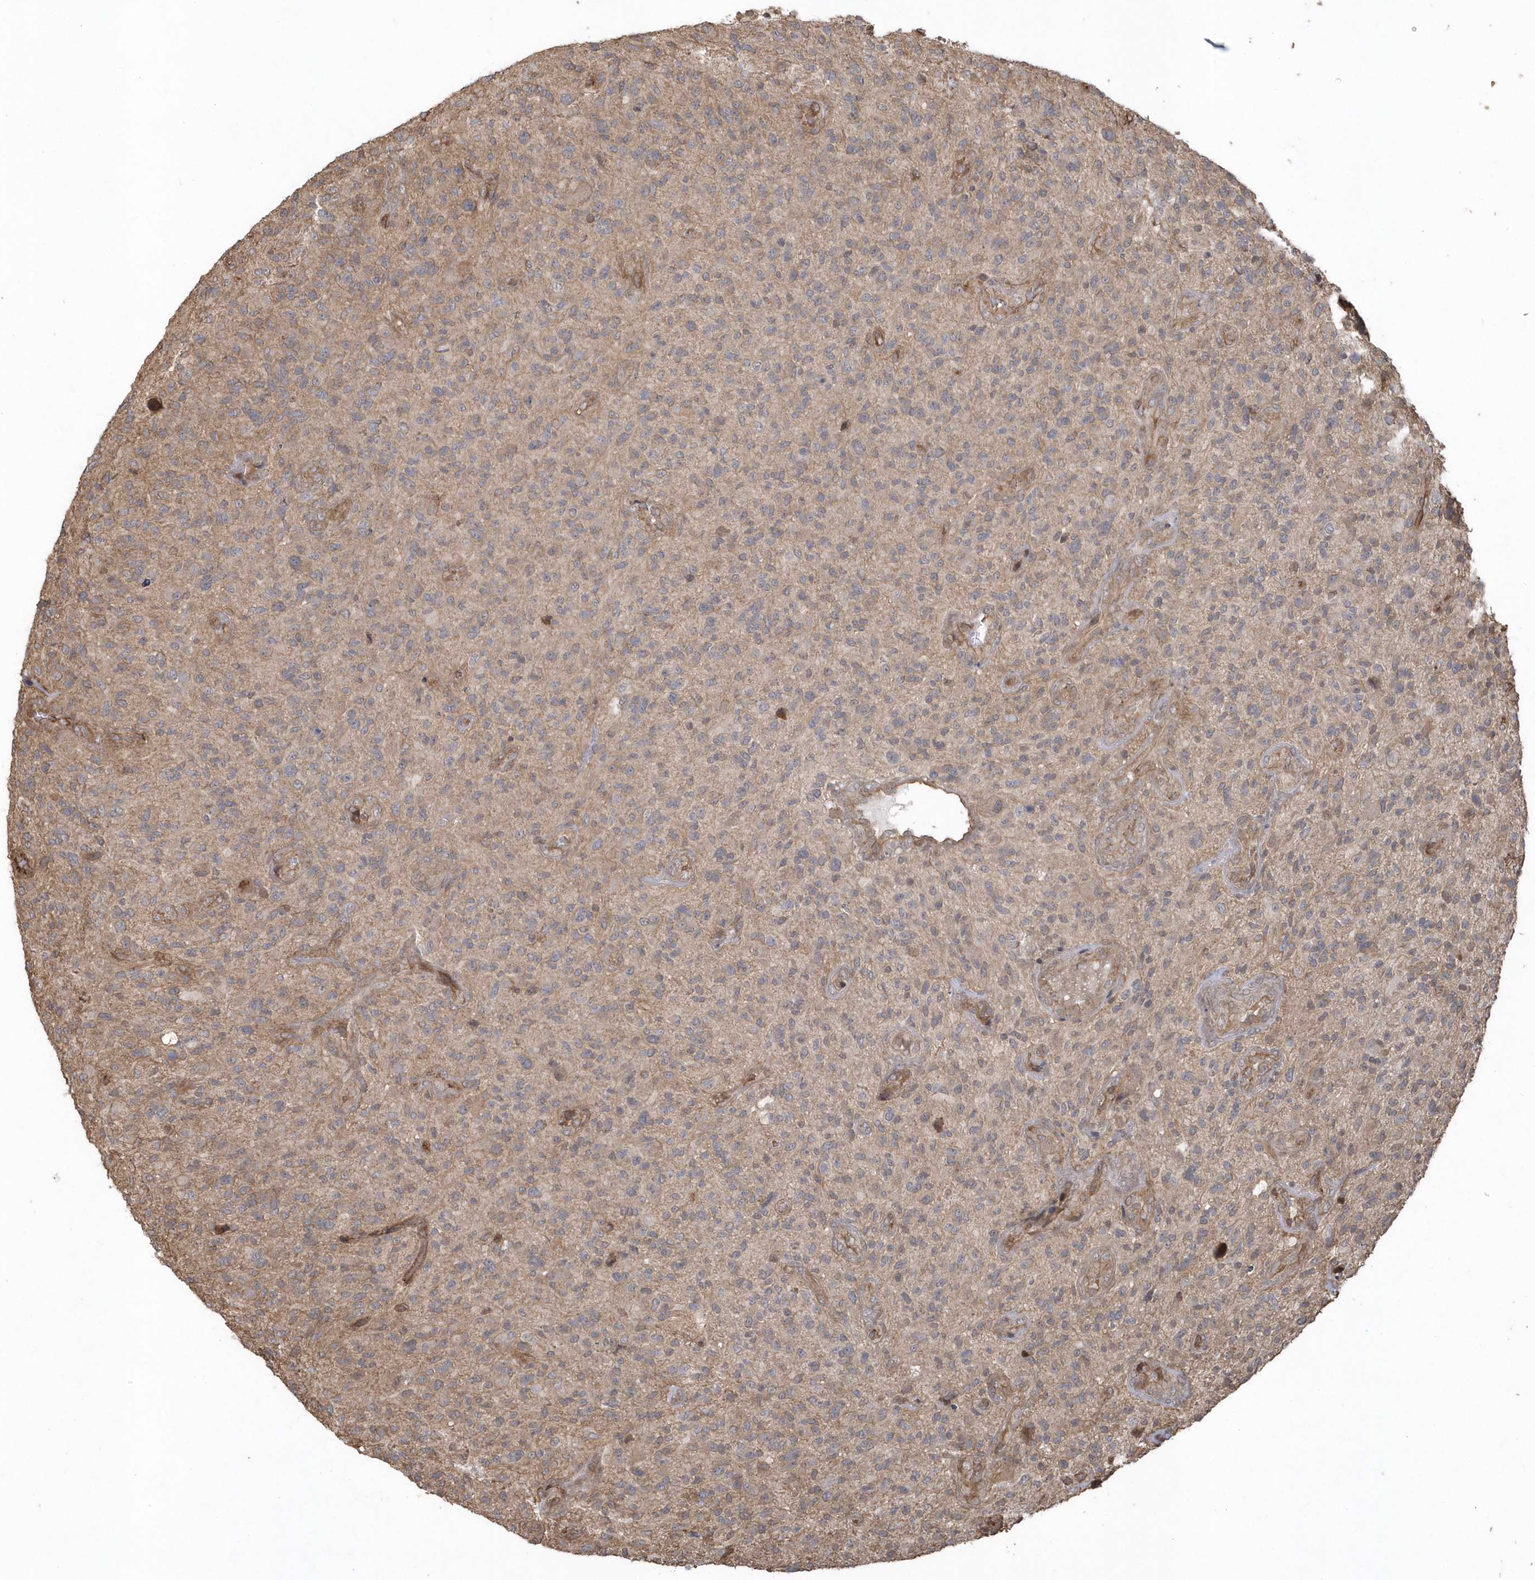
{"staining": {"intensity": "negative", "quantity": "none", "location": "none"}, "tissue": "glioma", "cell_type": "Tumor cells", "image_type": "cancer", "snomed": [{"axis": "morphology", "description": "Glioma, malignant, High grade"}, {"axis": "topography", "description": "Brain"}], "caption": "DAB immunohistochemical staining of human glioma demonstrates no significant staining in tumor cells.", "gene": "HERPUD1", "patient": {"sex": "male", "age": 47}}